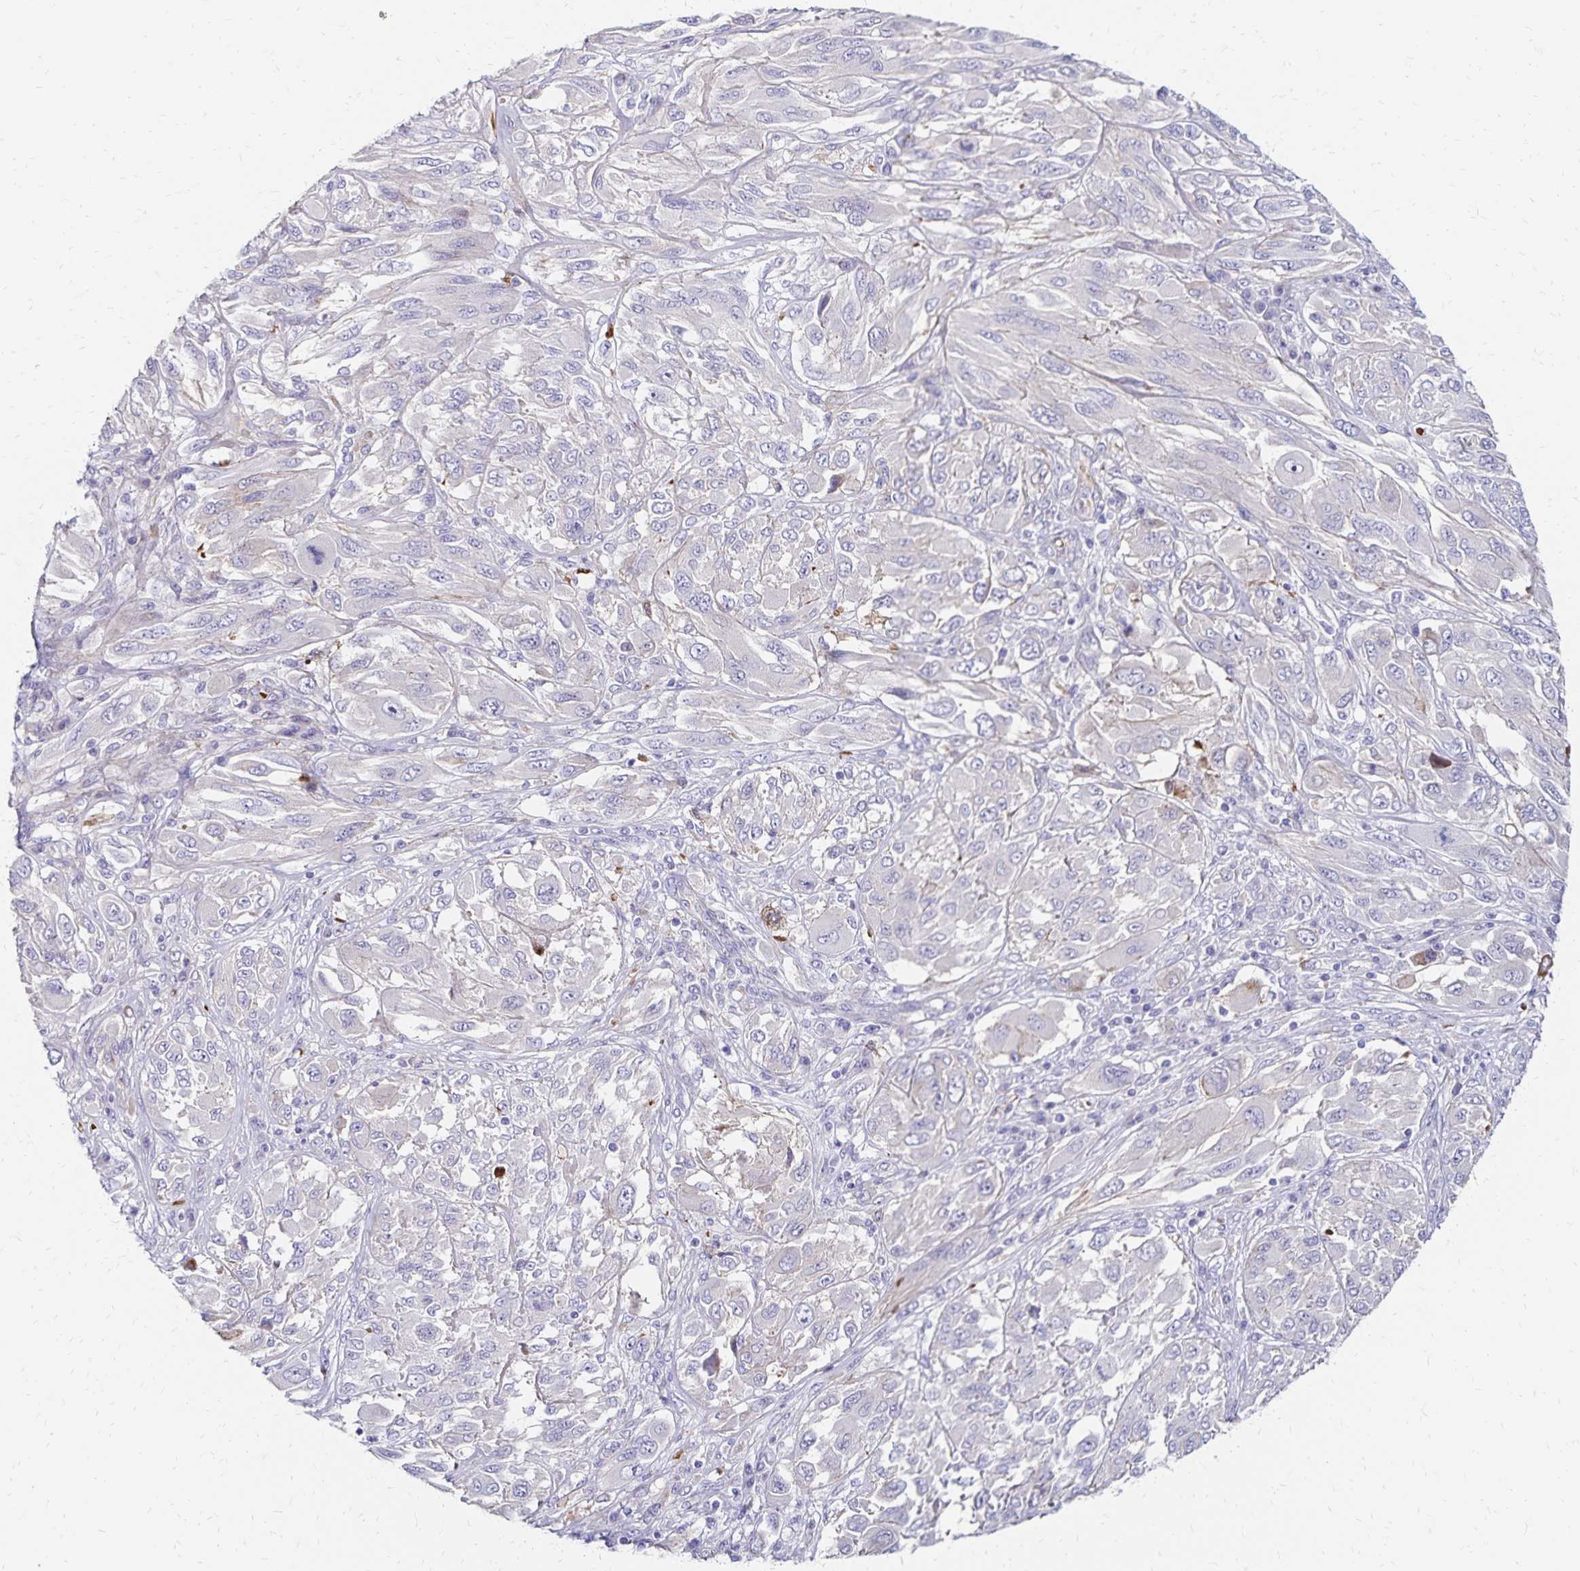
{"staining": {"intensity": "negative", "quantity": "none", "location": "none"}, "tissue": "melanoma", "cell_type": "Tumor cells", "image_type": "cancer", "snomed": [{"axis": "morphology", "description": "Malignant melanoma, NOS"}, {"axis": "topography", "description": "Skin"}], "caption": "This is an IHC photomicrograph of human malignant melanoma. There is no positivity in tumor cells.", "gene": "NECAP1", "patient": {"sex": "female", "age": 91}}